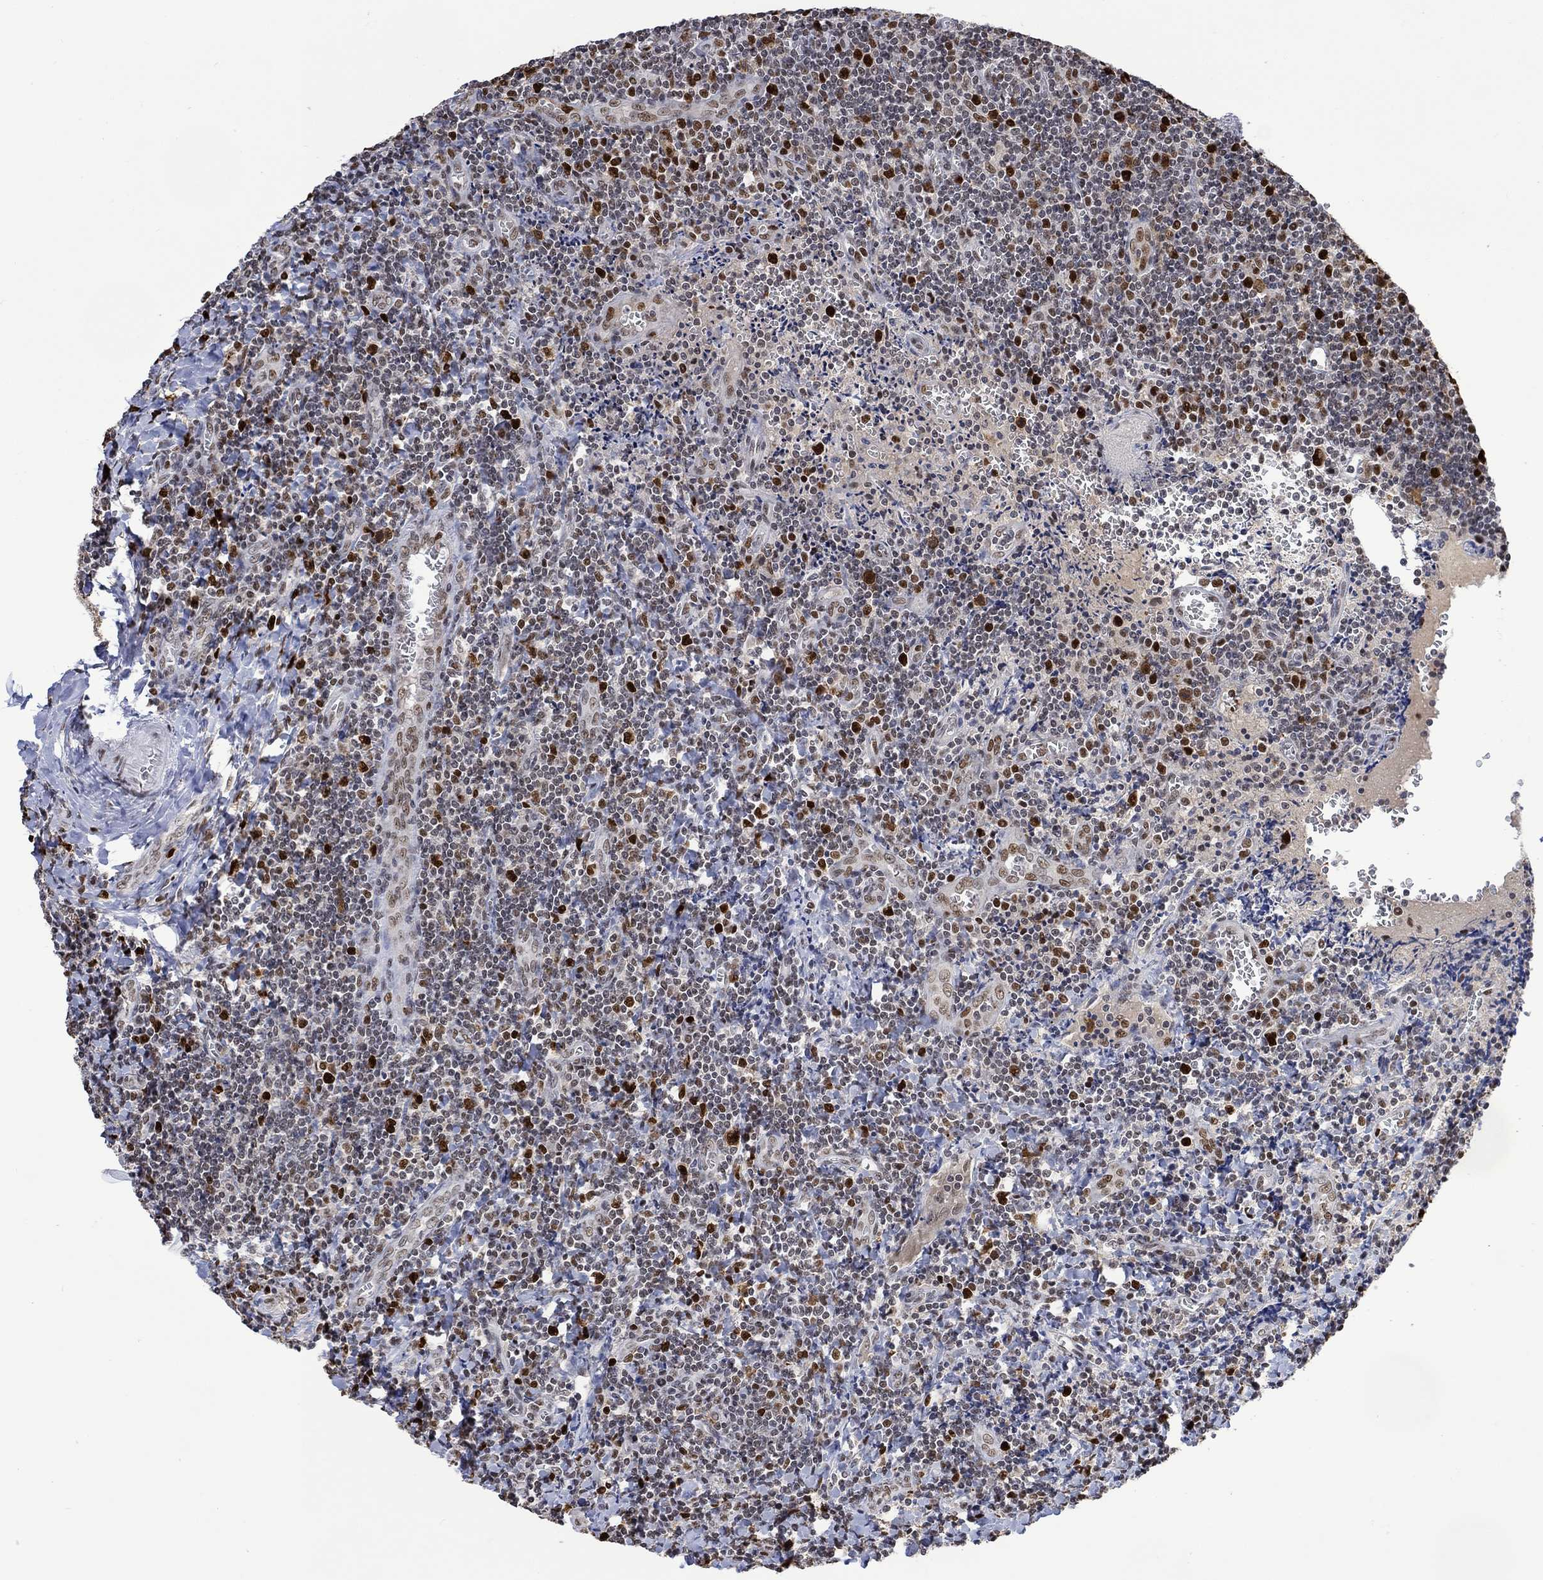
{"staining": {"intensity": "strong", "quantity": "25%-75%", "location": "nuclear"}, "tissue": "tonsil", "cell_type": "Germinal center cells", "image_type": "normal", "snomed": [{"axis": "morphology", "description": "Normal tissue, NOS"}, {"axis": "morphology", "description": "Inflammation, NOS"}, {"axis": "topography", "description": "Tonsil"}], "caption": "Brown immunohistochemical staining in unremarkable tonsil displays strong nuclear expression in approximately 25%-75% of germinal center cells.", "gene": "RAD54L2", "patient": {"sex": "female", "age": 31}}